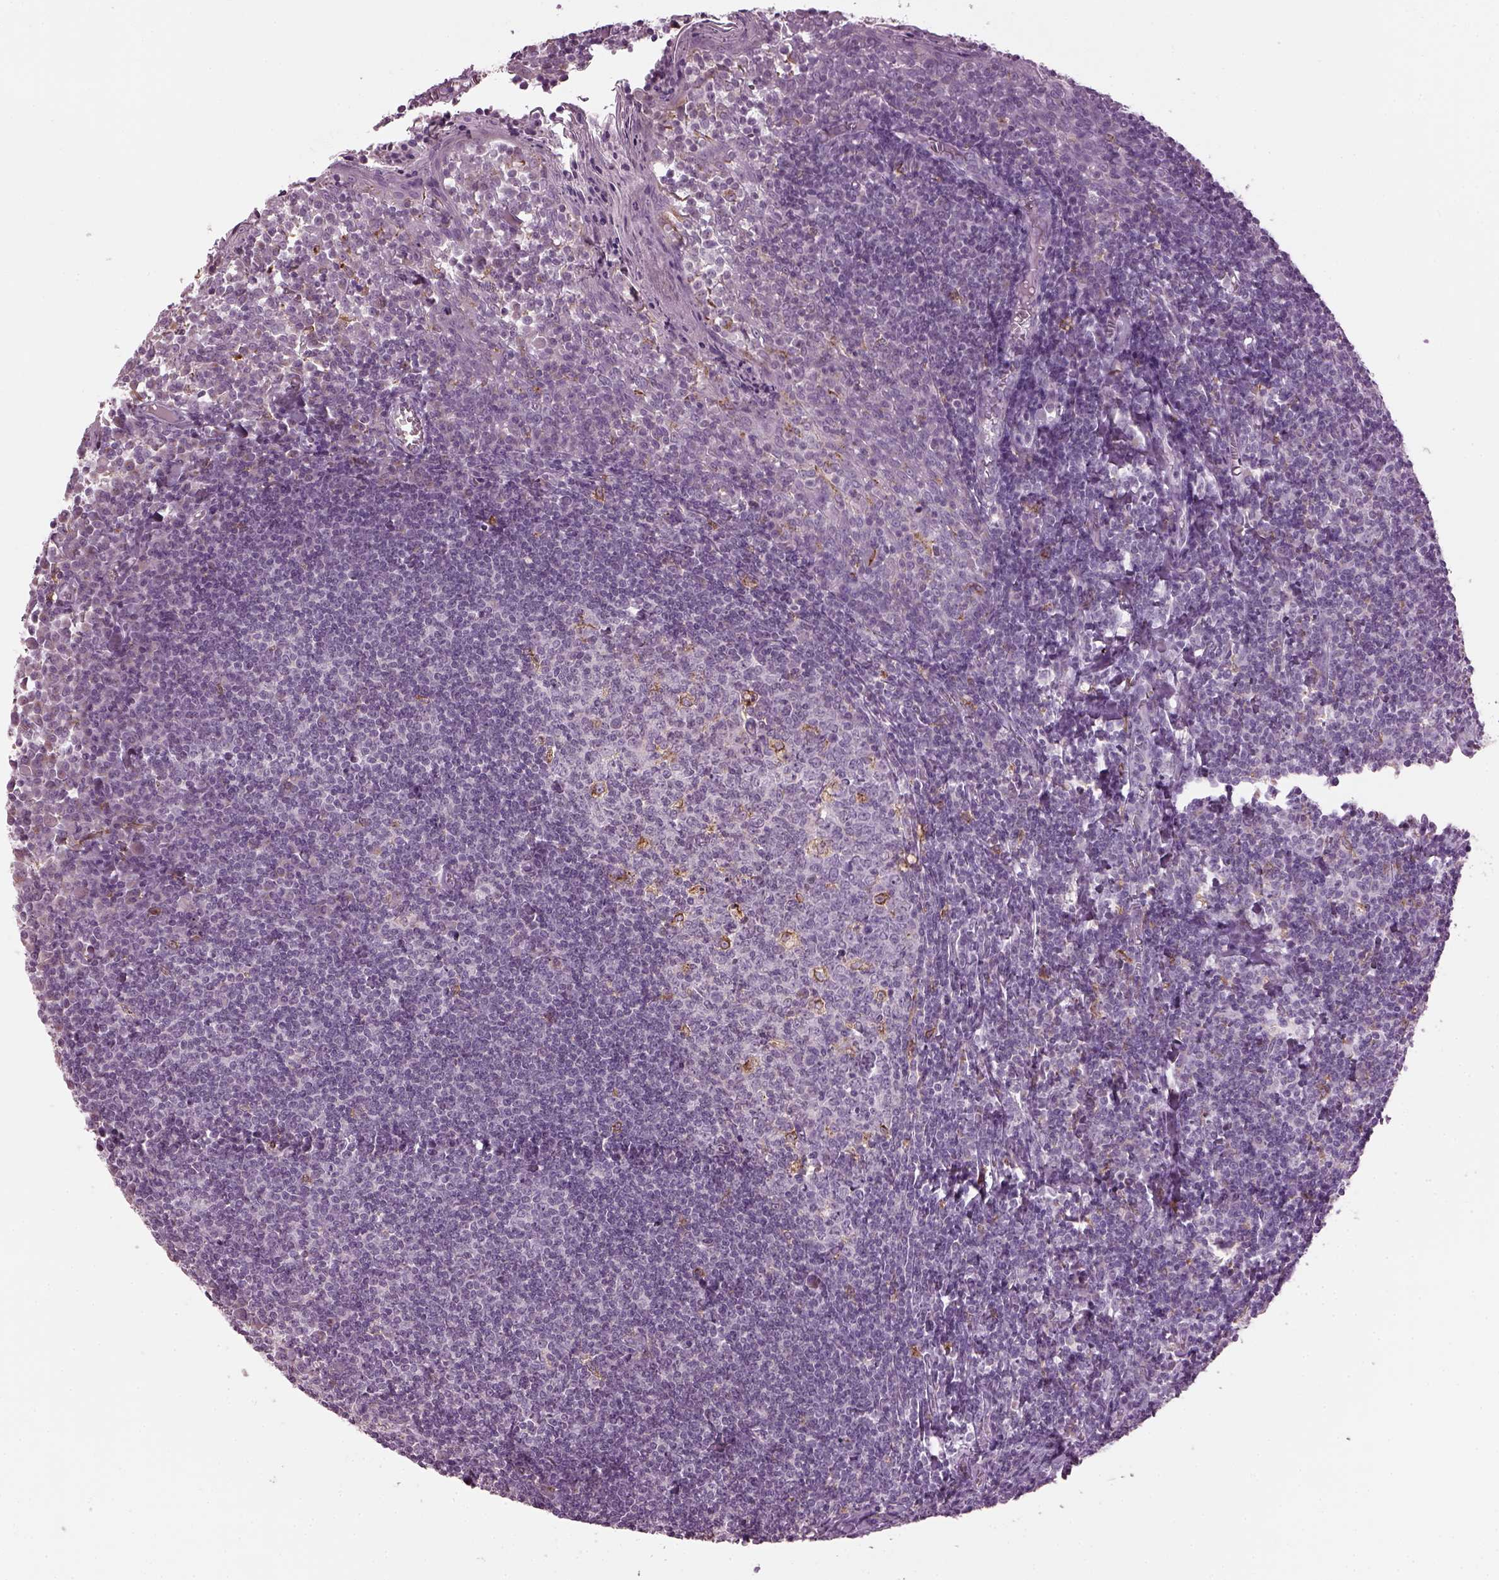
{"staining": {"intensity": "moderate", "quantity": "<25%", "location": "cytoplasmic/membranous"}, "tissue": "tonsil", "cell_type": "Germinal center cells", "image_type": "normal", "snomed": [{"axis": "morphology", "description": "Normal tissue, NOS"}, {"axis": "topography", "description": "Tonsil"}], "caption": "Protein staining of unremarkable tonsil reveals moderate cytoplasmic/membranous expression in approximately <25% of germinal center cells. (Stains: DAB in brown, nuclei in blue, Microscopy: brightfield microscopy at high magnification).", "gene": "TMEM231", "patient": {"sex": "female", "age": 12}}